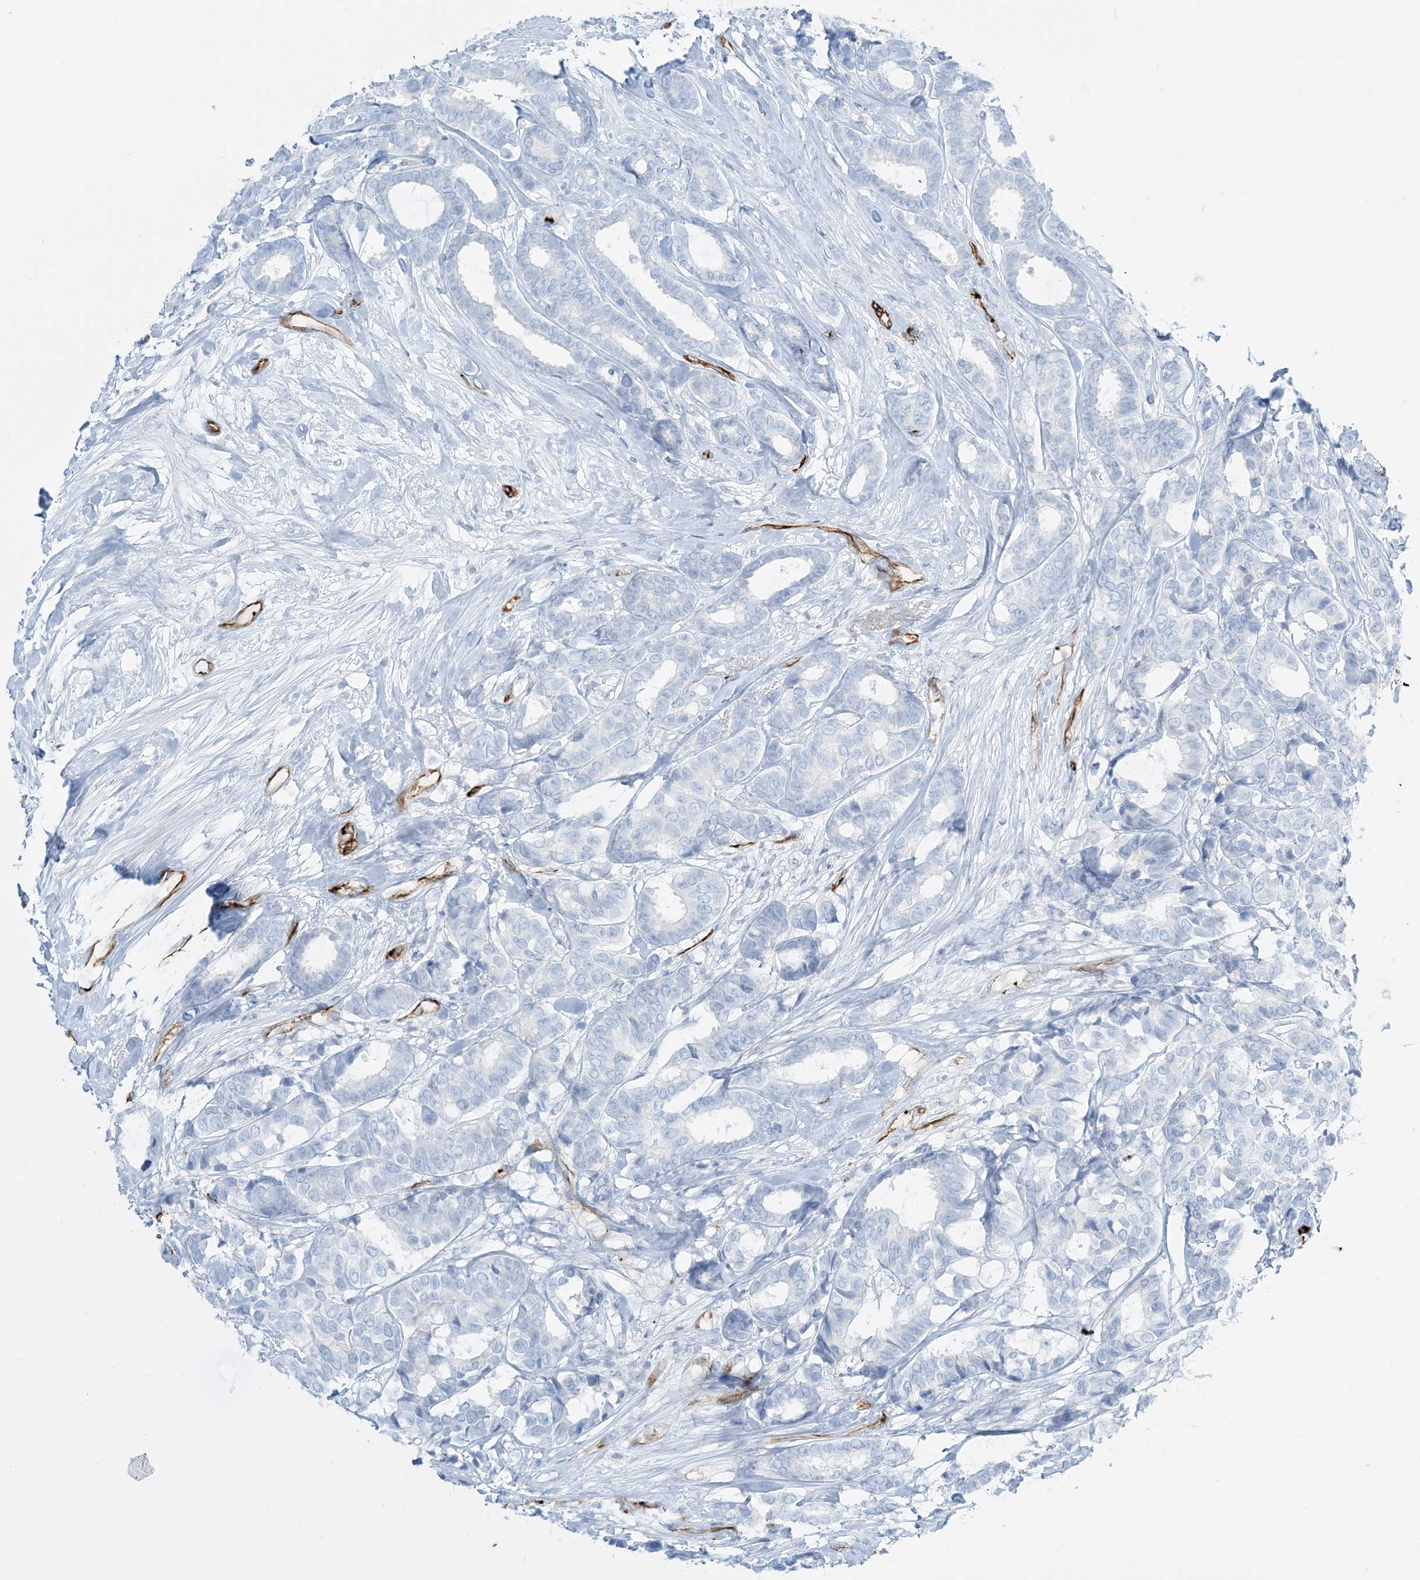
{"staining": {"intensity": "negative", "quantity": "none", "location": "none"}, "tissue": "breast cancer", "cell_type": "Tumor cells", "image_type": "cancer", "snomed": [{"axis": "morphology", "description": "Duct carcinoma"}, {"axis": "topography", "description": "Breast"}], "caption": "Breast infiltrating ductal carcinoma was stained to show a protein in brown. There is no significant expression in tumor cells.", "gene": "EPS8L3", "patient": {"sex": "female", "age": 87}}